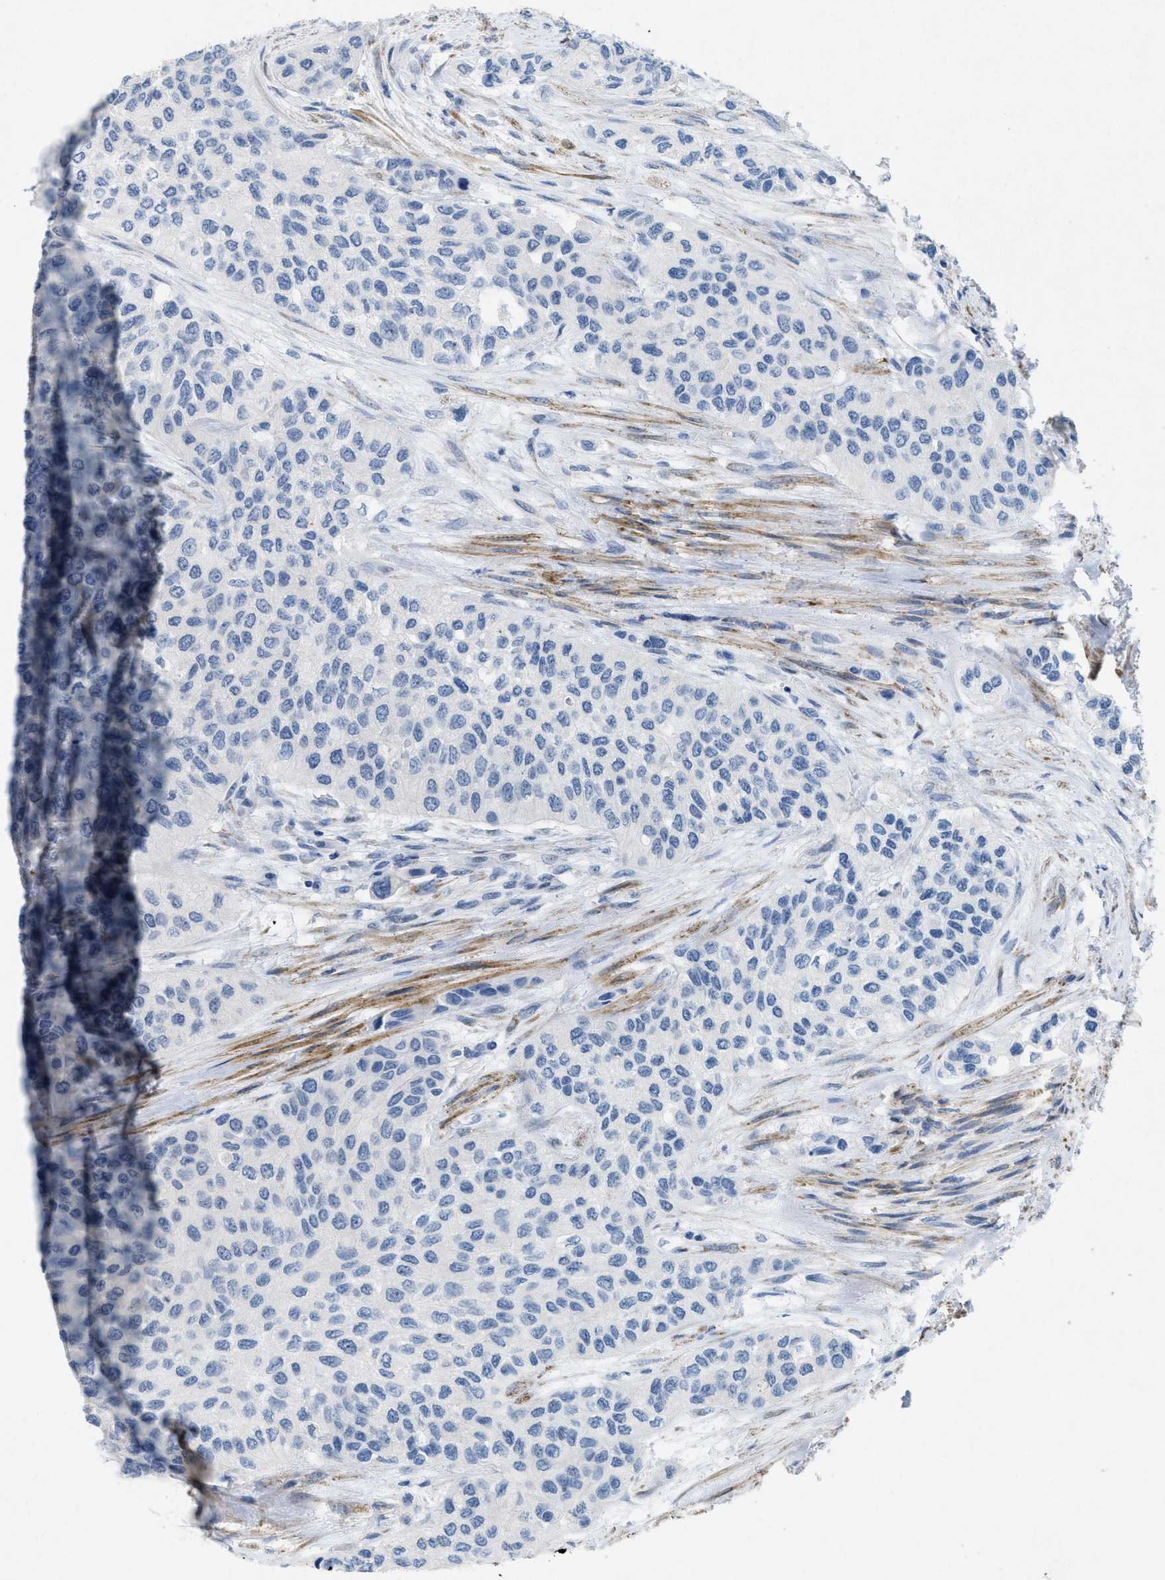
{"staining": {"intensity": "negative", "quantity": "none", "location": "none"}, "tissue": "urothelial cancer", "cell_type": "Tumor cells", "image_type": "cancer", "snomed": [{"axis": "morphology", "description": "Urothelial carcinoma, High grade"}, {"axis": "topography", "description": "Urinary bladder"}], "caption": "IHC image of human high-grade urothelial carcinoma stained for a protein (brown), which shows no expression in tumor cells.", "gene": "TASOR", "patient": {"sex": "female", "age": 56}}